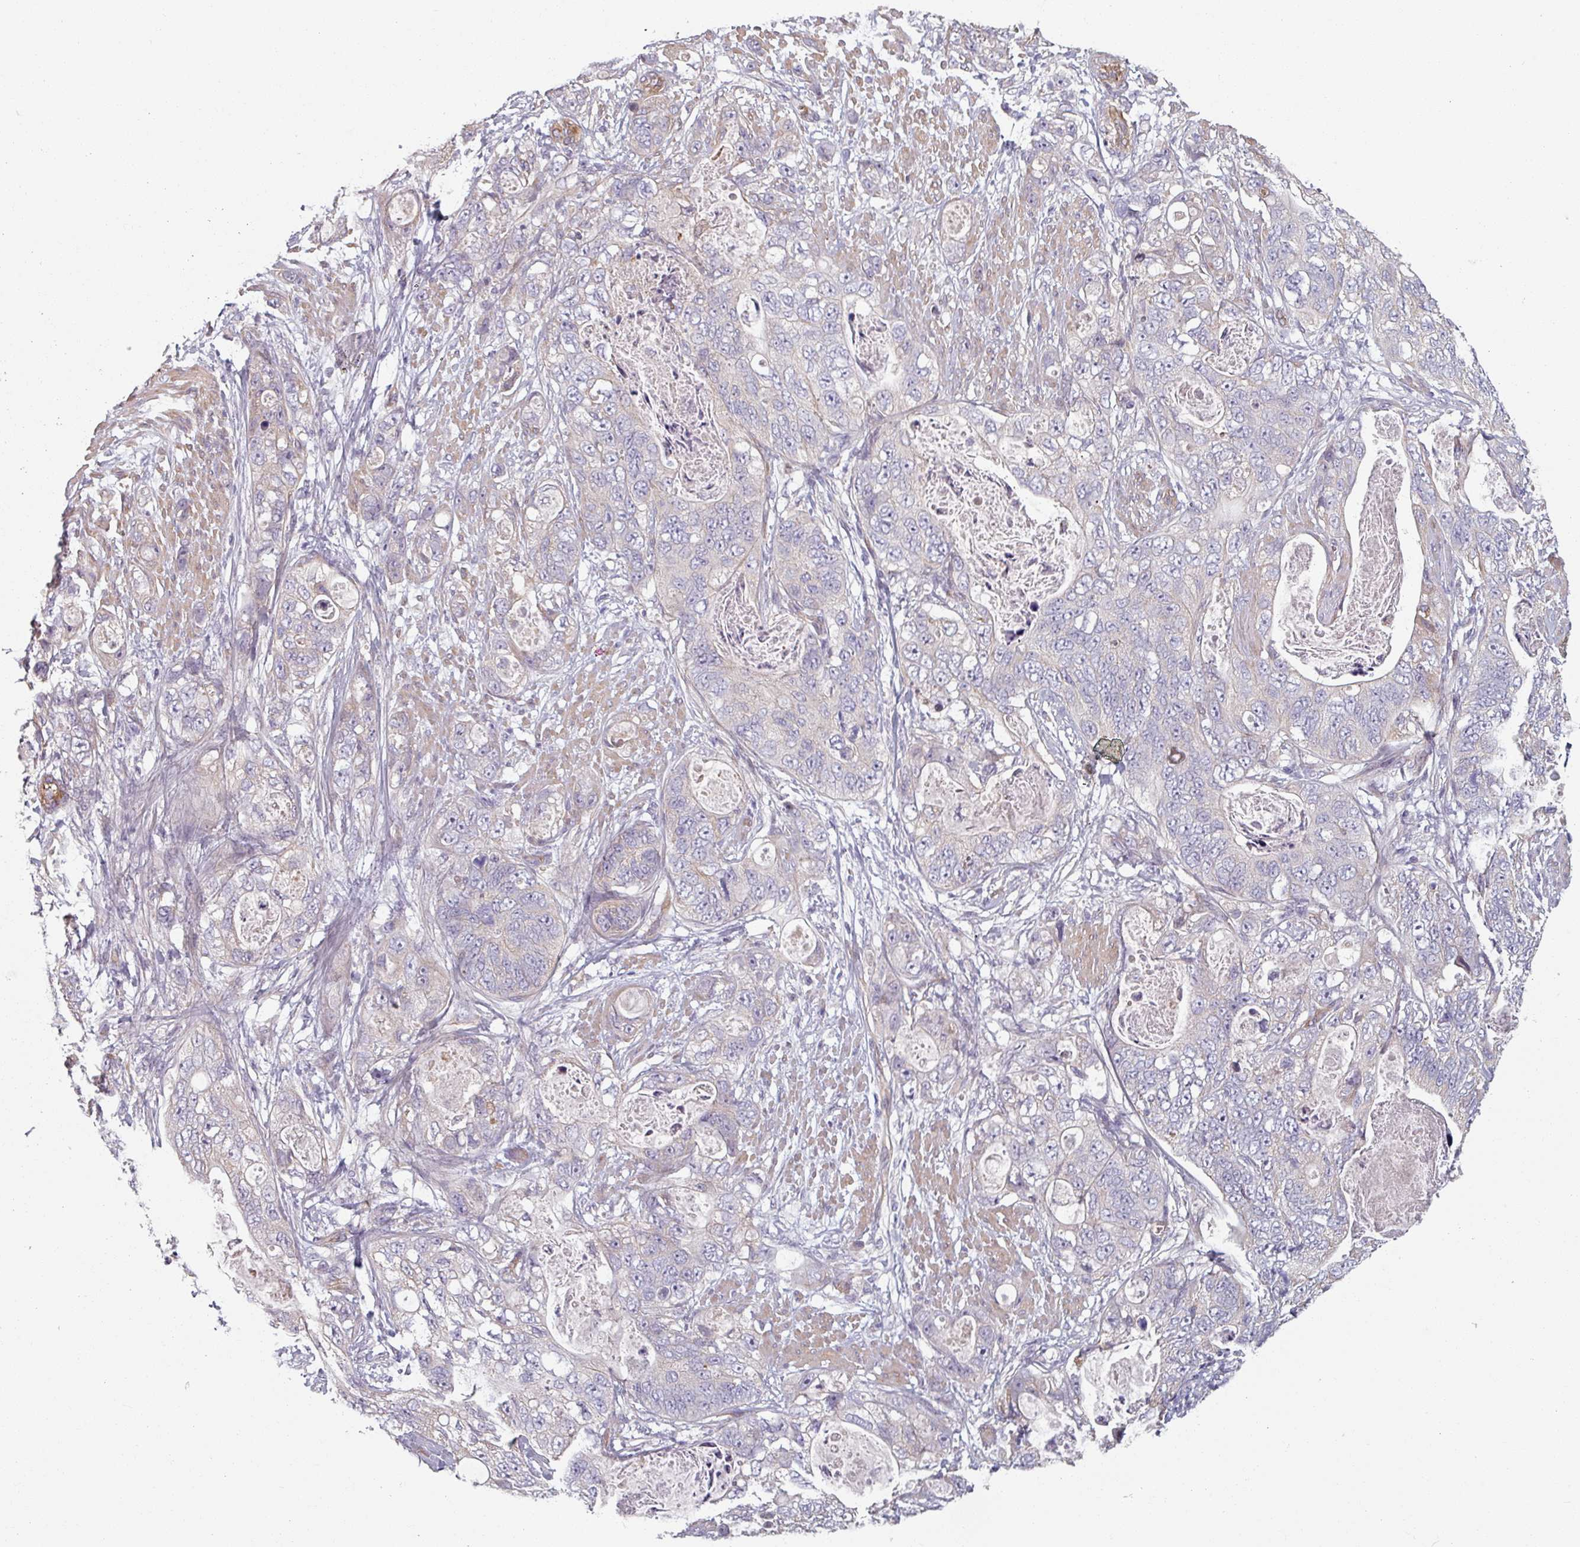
{"staining": {"intensity": "negative", "quantity": "none", "location": "none"}, "tissue": "stomach cancer", "cell_type": "Tumor cells", "image_type": "cancer", "snomed": [{"axis": "morphology", "description": "Adenocarcinoma, NOS"}, {"axis": "topography", "description": "Stomach"}], "caption": "There is no significant staining in tumor cells of stomach cancer (adenocarcinoma).", "gene": "C4BPB", "patient": {"sex": "female", "age": 89}}